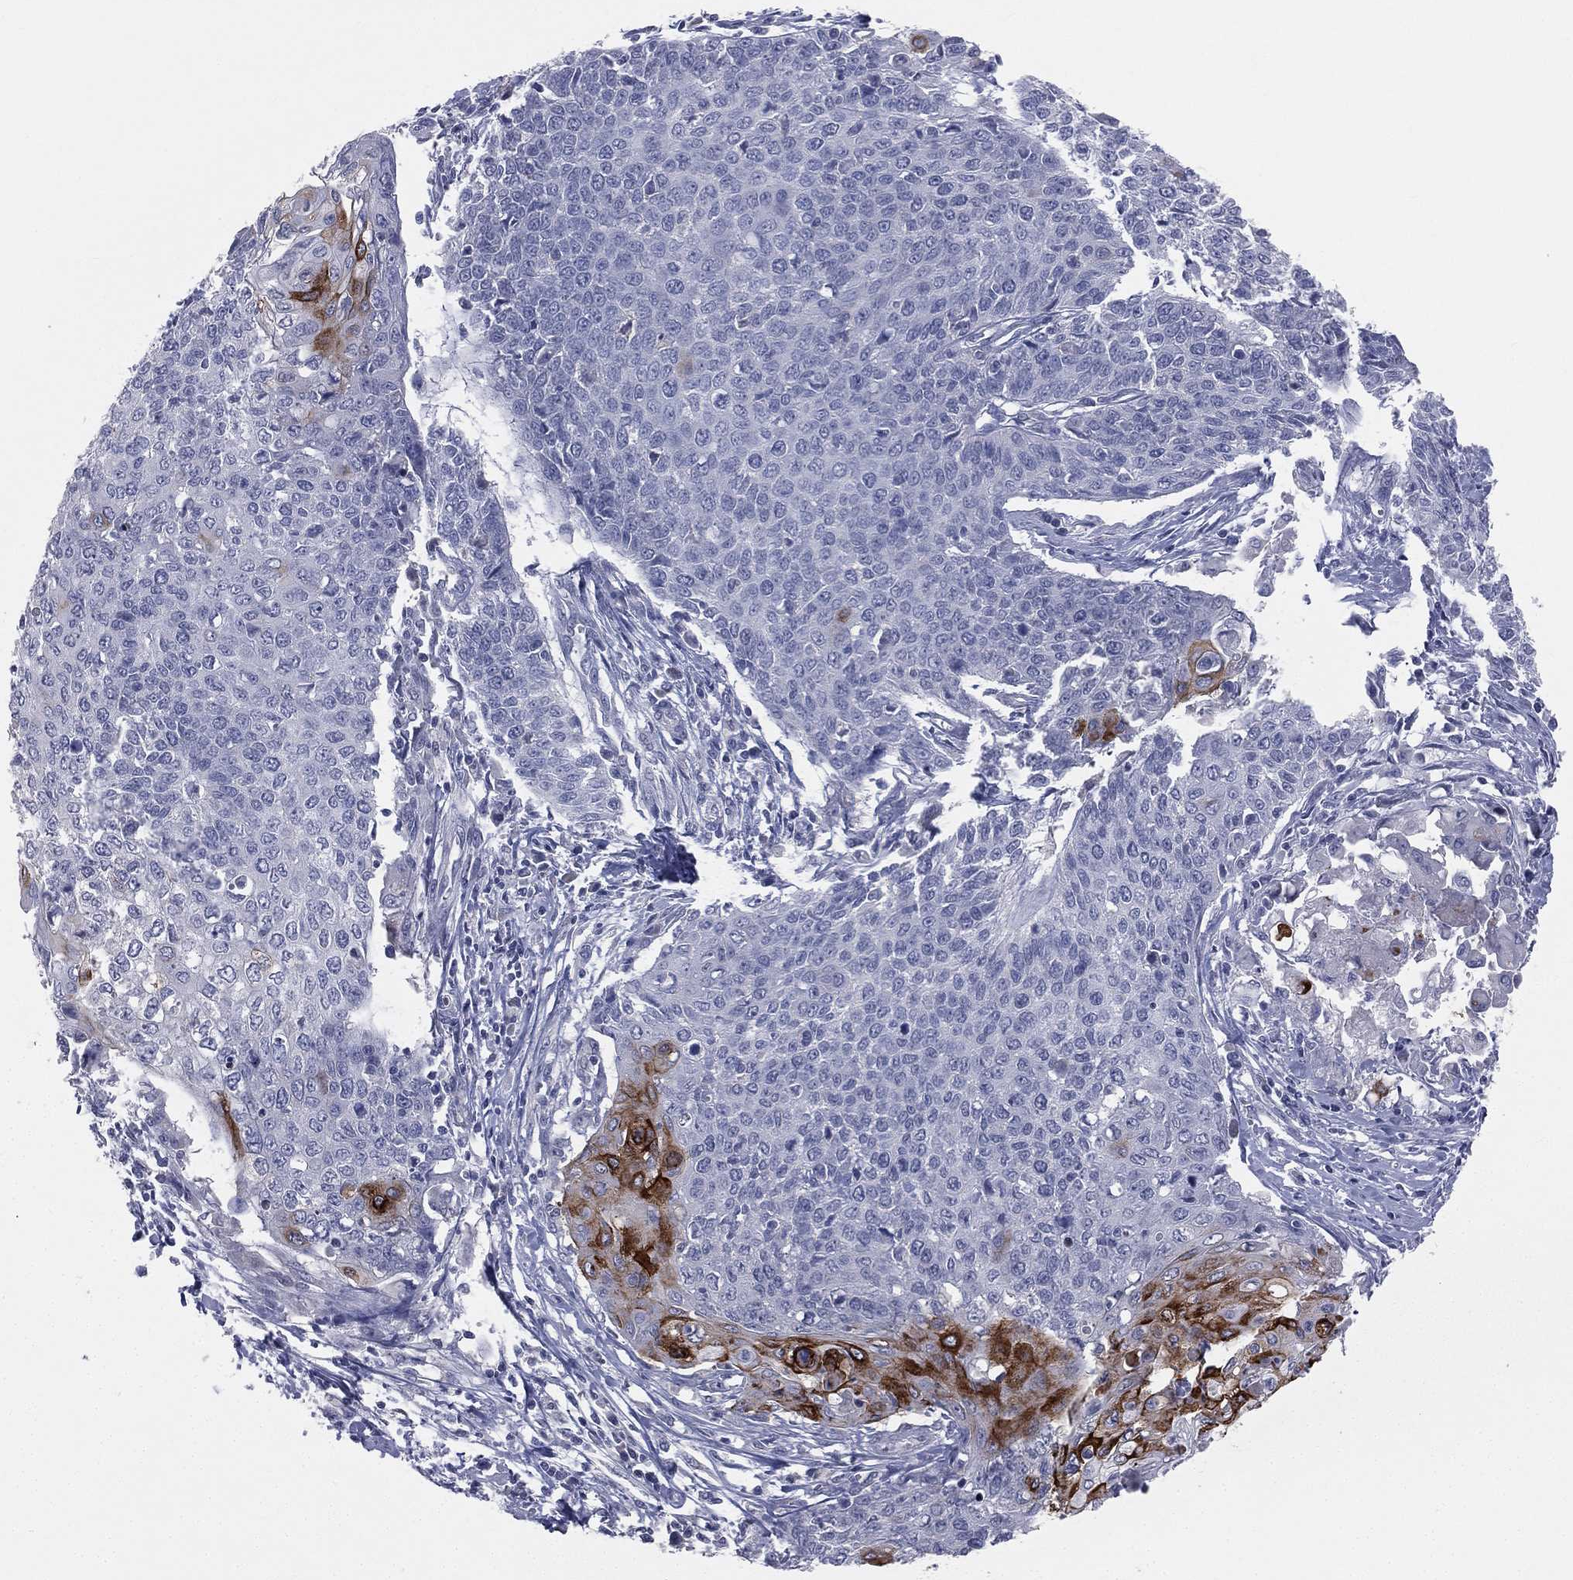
{"staining": {"intensity": "strong", "quantity": "<25%", "location": "cytoplasmic/membranous"}, "tissue": "cervical cancer", "cell_type": "Tumor cells", "image_type": "cancer", "snomed": [{"axis": "morphology", "description": "Squamous cell carcinoma, NOS"}, {"axis": "topography", "description": "Cervix"}], "caption": "An image of human cervical cancer (squamous cell carcinoma) stained for a protein demonstrates strong cytoplasmic/membranous brown staining in tumor cells.", "gene": "DMKN", "patient": {"sex": "female", "age": 39}}